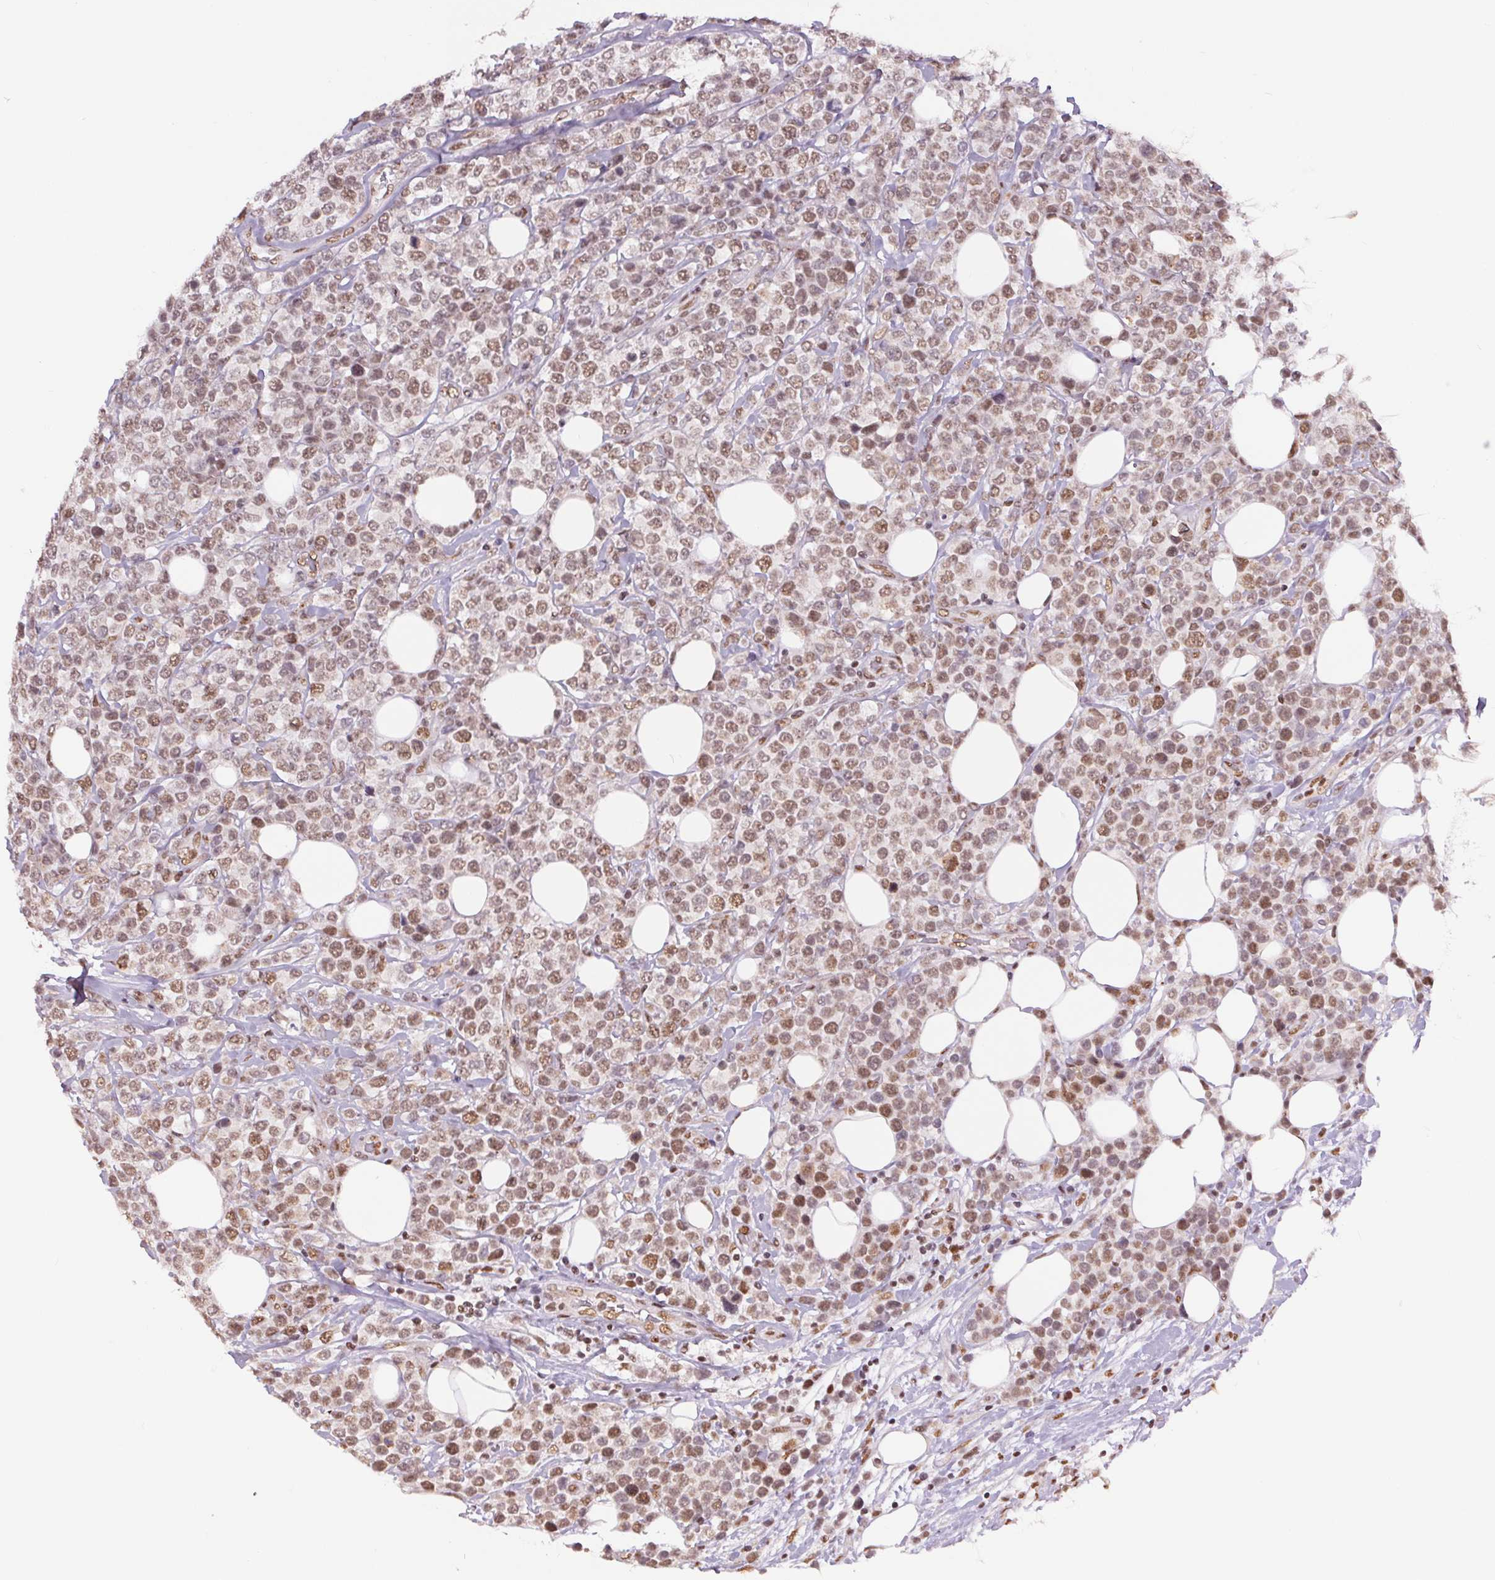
{"staining": {"intensity": "moderate", "quantity": ">75%", "location": "nuclear"}, "tissue": "lymphoma", "cell_type": "Tumor cells", "image_type": "cancer", "snomed": [{"axis": "morphology", "description": "Malignant lymphoma, non-Hodgkin's type, High grade"}, {"axis": "topography", "description": "Soft tissue"}], "caption": "The immunohistochemical stain labels moderate nuclear staining in tumor cells of high-grade malignant lymphoma, non-Hodgkin's type tissue.", "gene": "NFE2L1", "patient": {"sex": "female", "age": 56}}